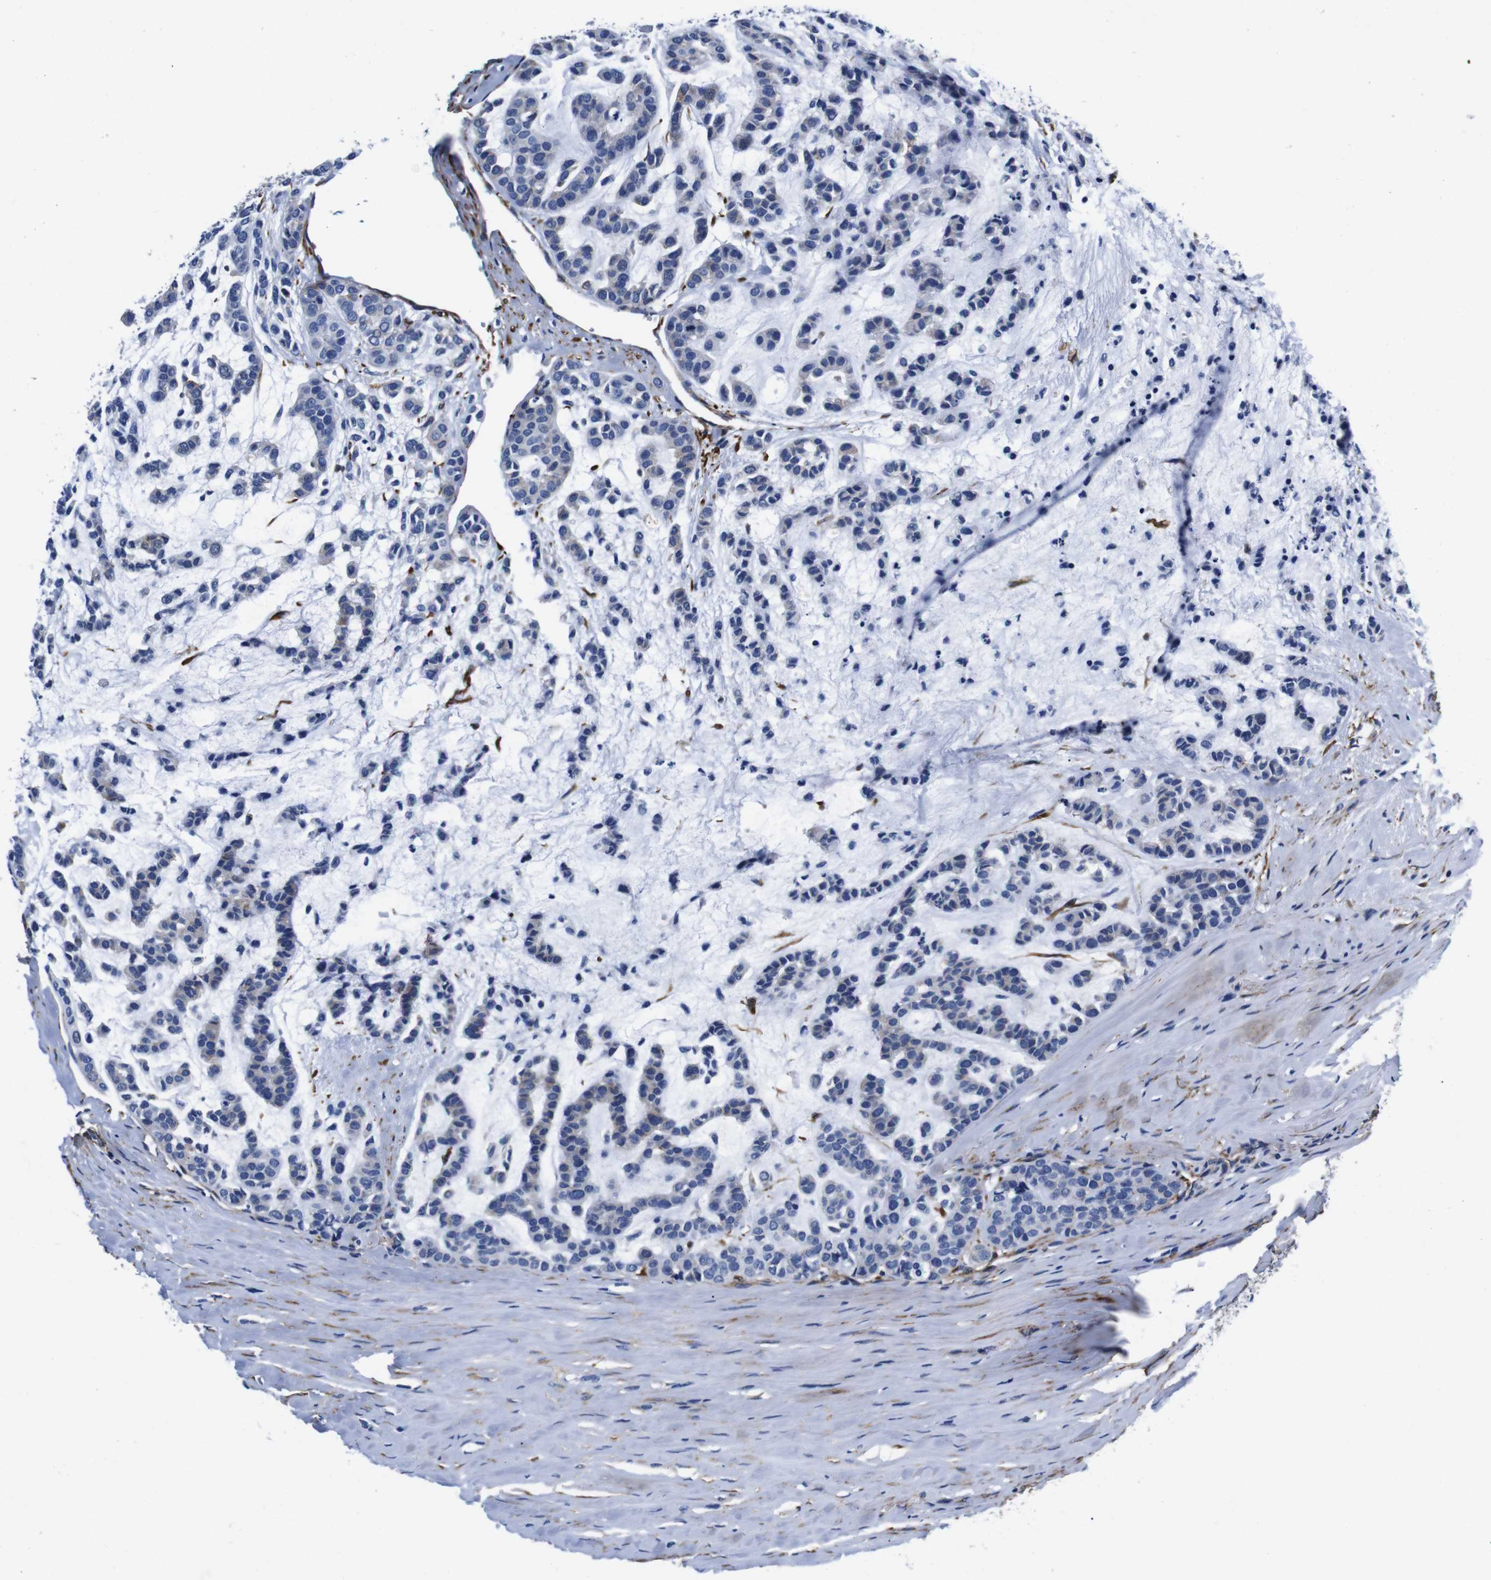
{"staining": {"intensity": "negative", "quantity": "none", "location": "none"}, "tissue": "head and neck cancer", "cell_type": "Tumor cells", "image_type": "cancer", "snomed": [{"axis": "morphology", "description": "Adenocarcinoma, NOS"}, {"axis": "morphology", "description": "Adenoma, NOS"}, {"axis": "topography", "description": "Head-Neck"}], "caption": "Photomicrograph shows no significant protein expression in tumor cells of head and neck cancer (adenoma).", "gene": "LRIG1", "patient": {"sex": "female", "age": 55}}